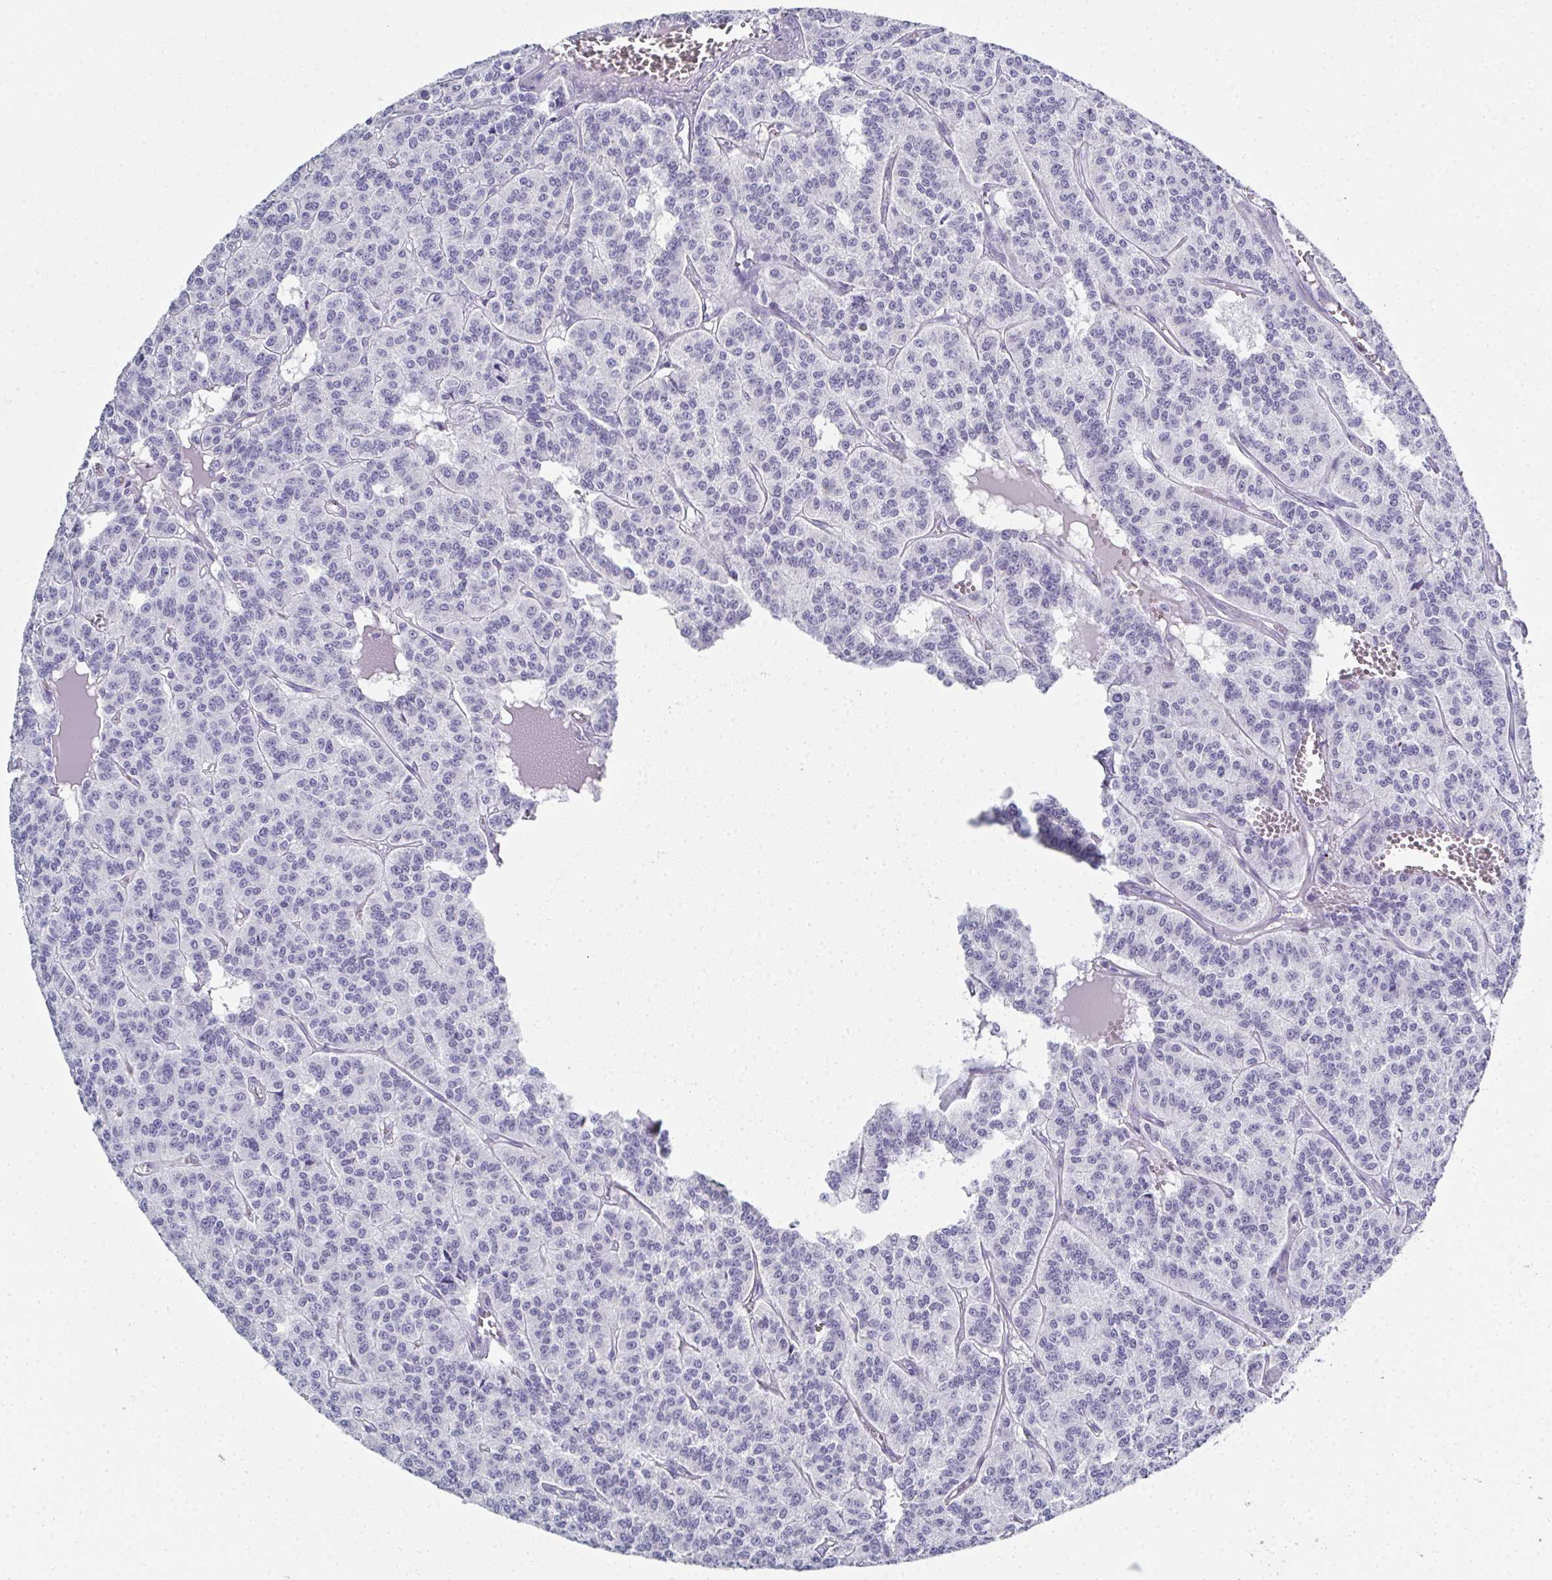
{"staining": {"intensity": "negative", "quantity": "none", "location": "none"}, "tissue": "carcinoid", "cell_type": "Tumor cells", "image_type": "cancer", "snomed": [{"axis": "morphology", "description": "Carcinoid, malignant, NOS"}, {"axis": "topography", "description": "Lung"}], "caption": "This is an immunohistochemistry (IHC) image of malignant carcinoid. There is no positivity in tumor cells.", "gene": "SYCP1", "patient": {"sex": "female", "age": 71}}